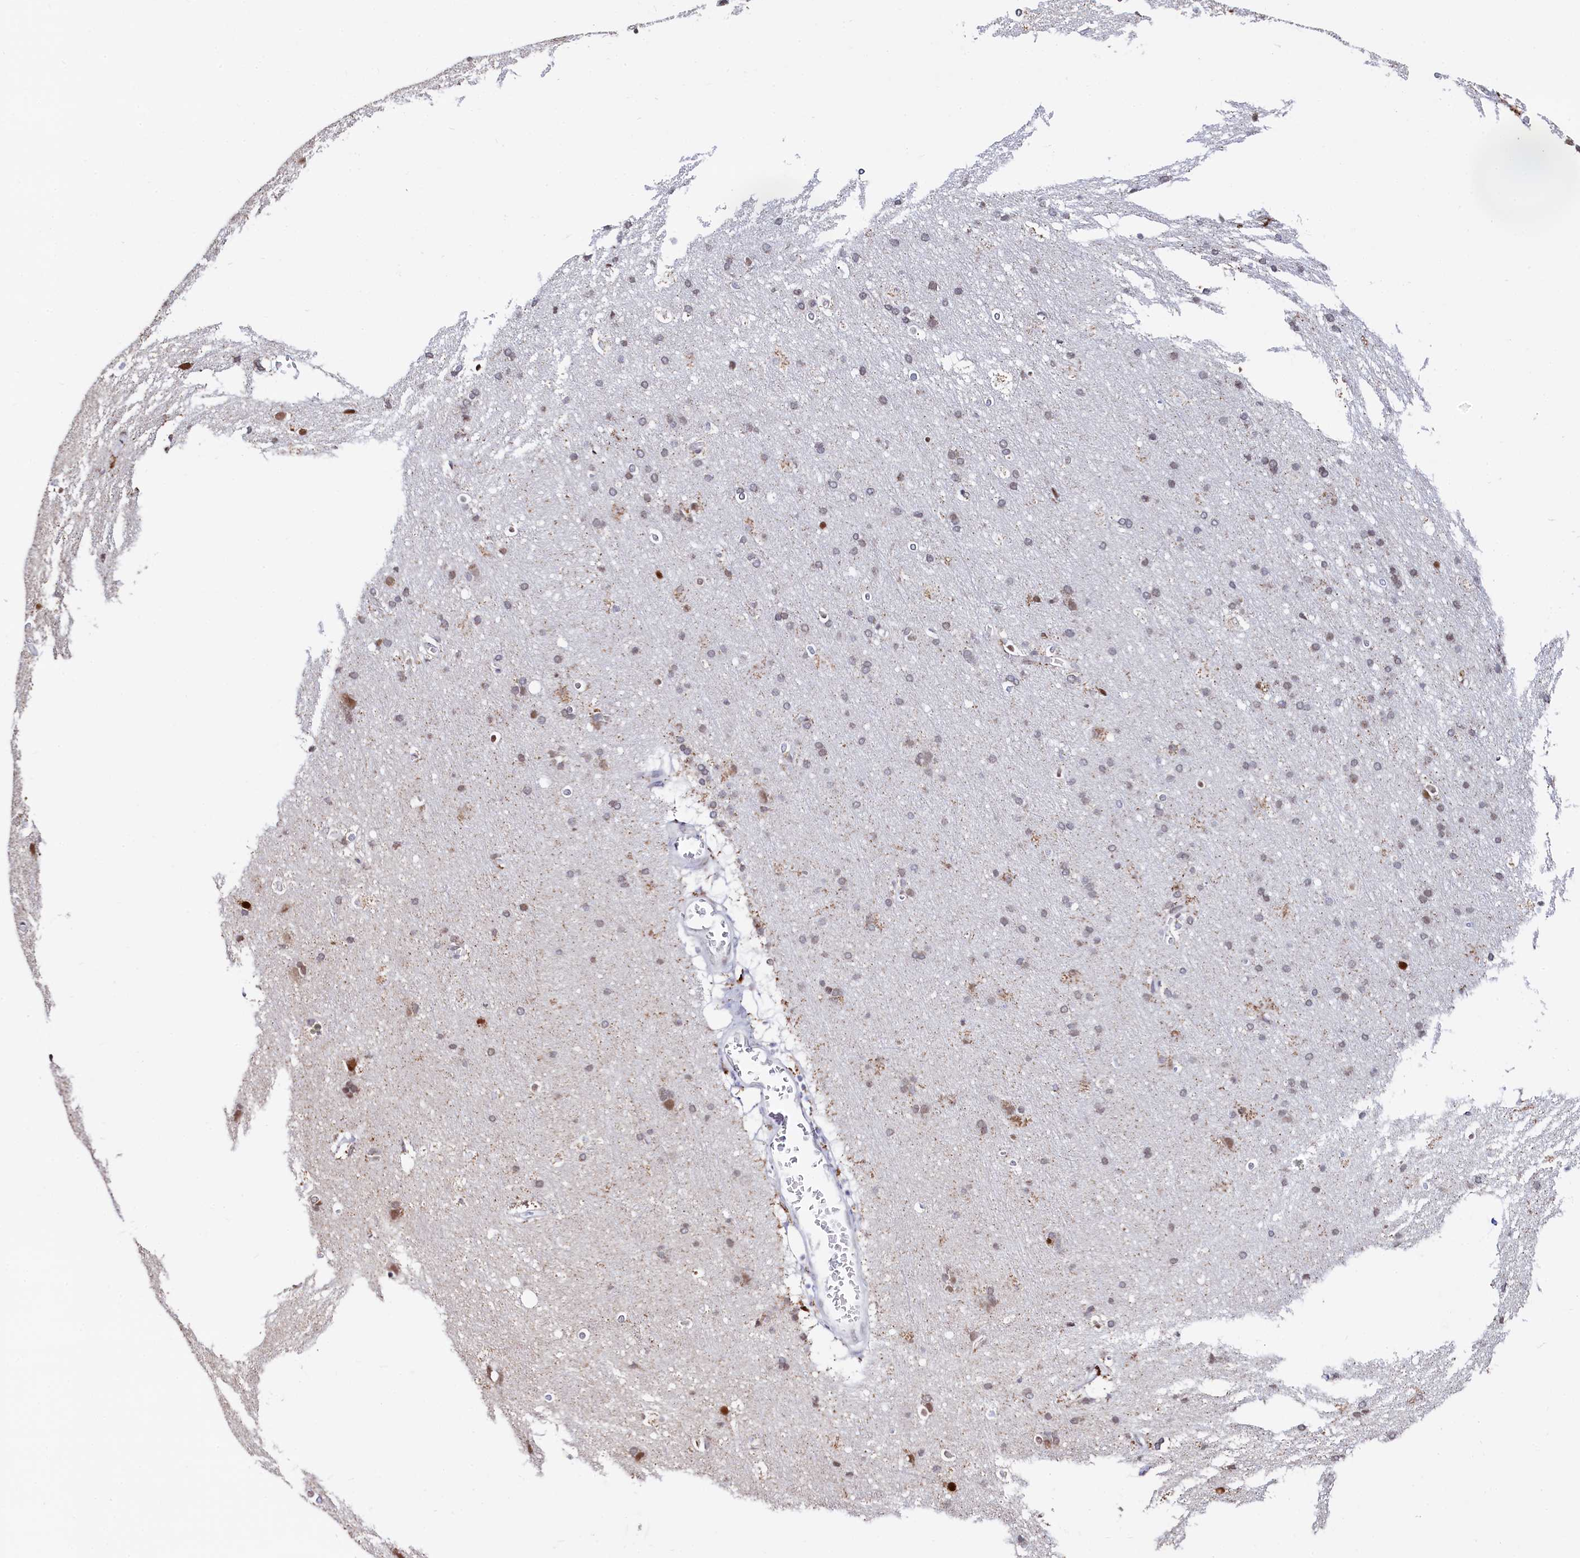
{"staining": {"intensity": "moderate", "quantity": ">75%", "location": "cytoplasmic/membranous"}, "tissue": "cerebral cortex", "cell_type": "Endothelial cells", "image_type": "normal", "snomed": [{"axis": "morphology", "description": "Normal tissue, NOS"}, {"axis": "topography", "description": "Cerebral cortex"}], "caption": "Moderate cytoplasmic/membranous staining for a protein is seen in approximately >75% of endothelial cells of benign cerebral cortex using IHC.", "gene": "HDGFL3", "patient": {"sex": "male", "age": 54}}